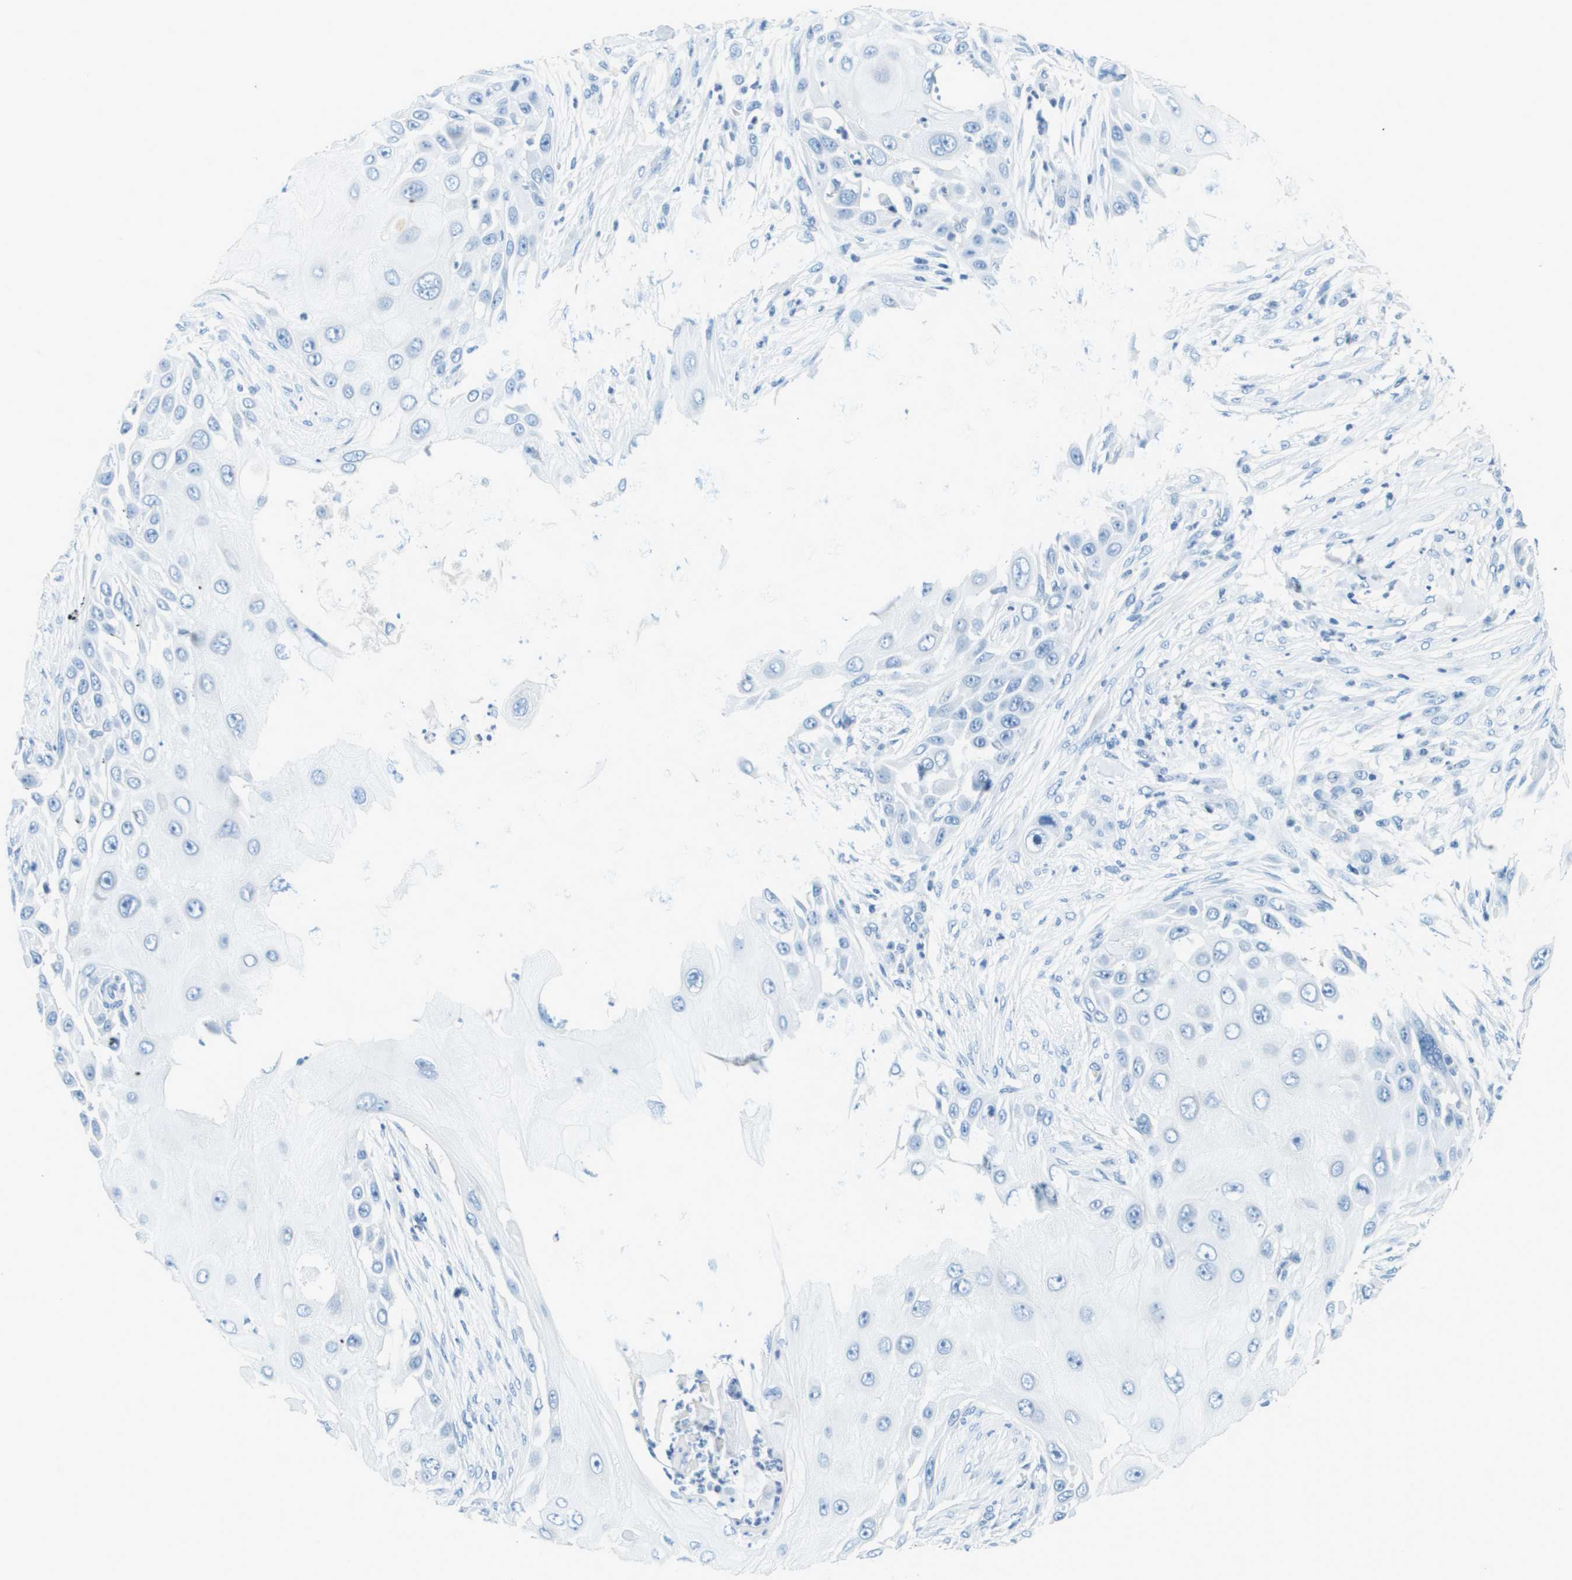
{"staining": {"intensity": "negative", "quantity": "none", "location": "none"}, "tissue": "skin cancer", "cell_type": "Tumor cells", "image_type": "cancer", "snomed": [{"axis": "morphology", "description": "Squamous cell carcinoma, NOS"}, {"axis": "topography", "description": "Skin"}], "caption": "The histopathology image shows no staining of tumor cells in skin cancer (squamous cell carcinoma).", "gene": "CDHR2", "patient": {"sex": "female", "age": 44}}